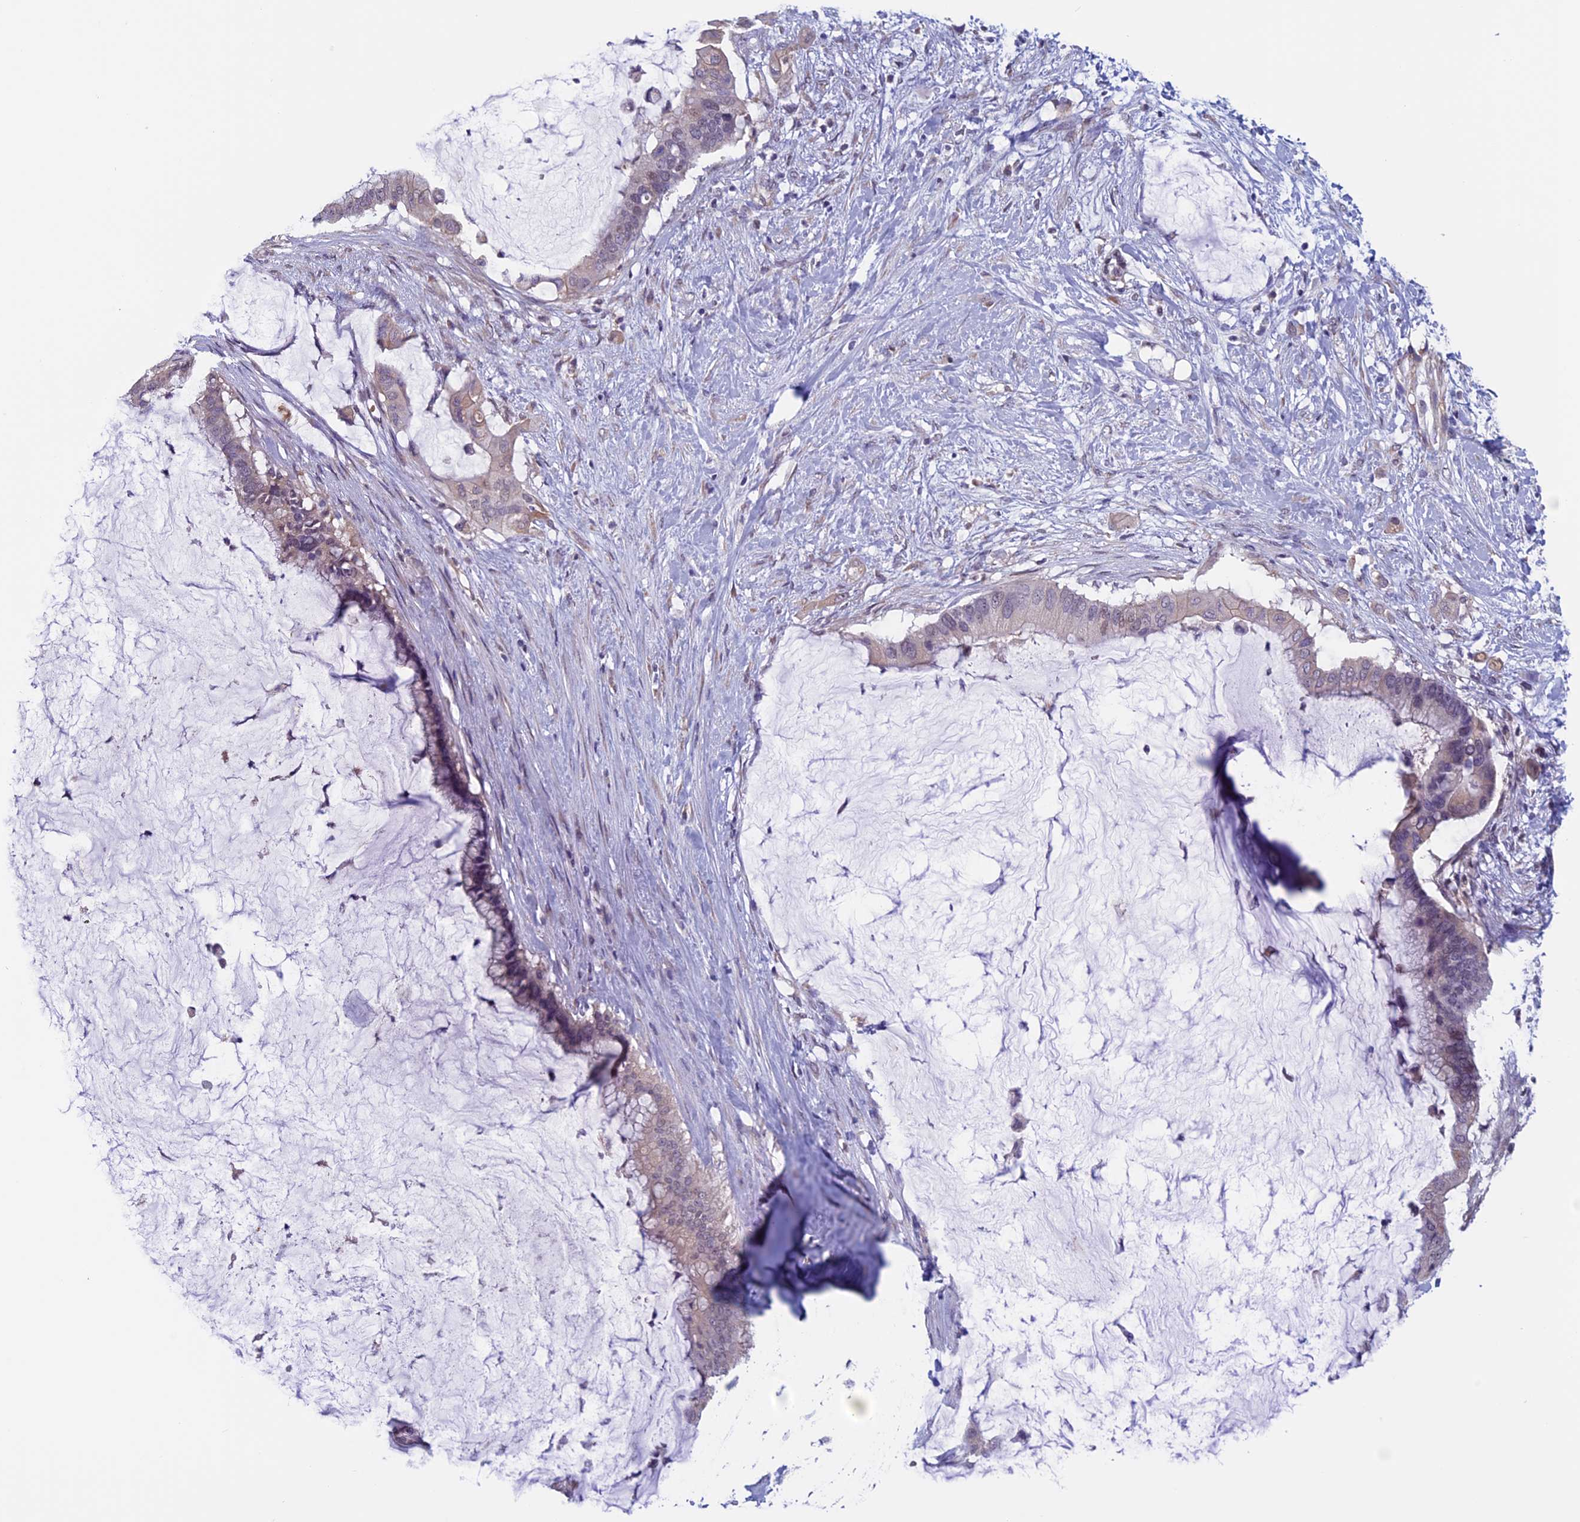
{"staining": {"intensity": "weak", "quantity": "25%-75%", "location": "cytoplasmic/membranous"}, "tissue": "pancreatic cancer", "cell_type": "Tumor cells", "image_type": "cancer", "snomed": [{"axis": "morphology", "description": "Adenocarcinoma, NOS"}, {"axis": "topography", "description": "Pancreas"}], "caption": "Pancreatic adenocarcinoma stained with IHC demonstrates weak cytoplasmic/membranous staining in about 25%-75% of tumor cells. Using DAB (brown) and hematoxylin (blue) stains, captured at high magnification using brightfield microscopy.", "gene": "SLC1A6", "patient": {"sex": "male", "age": 41}}